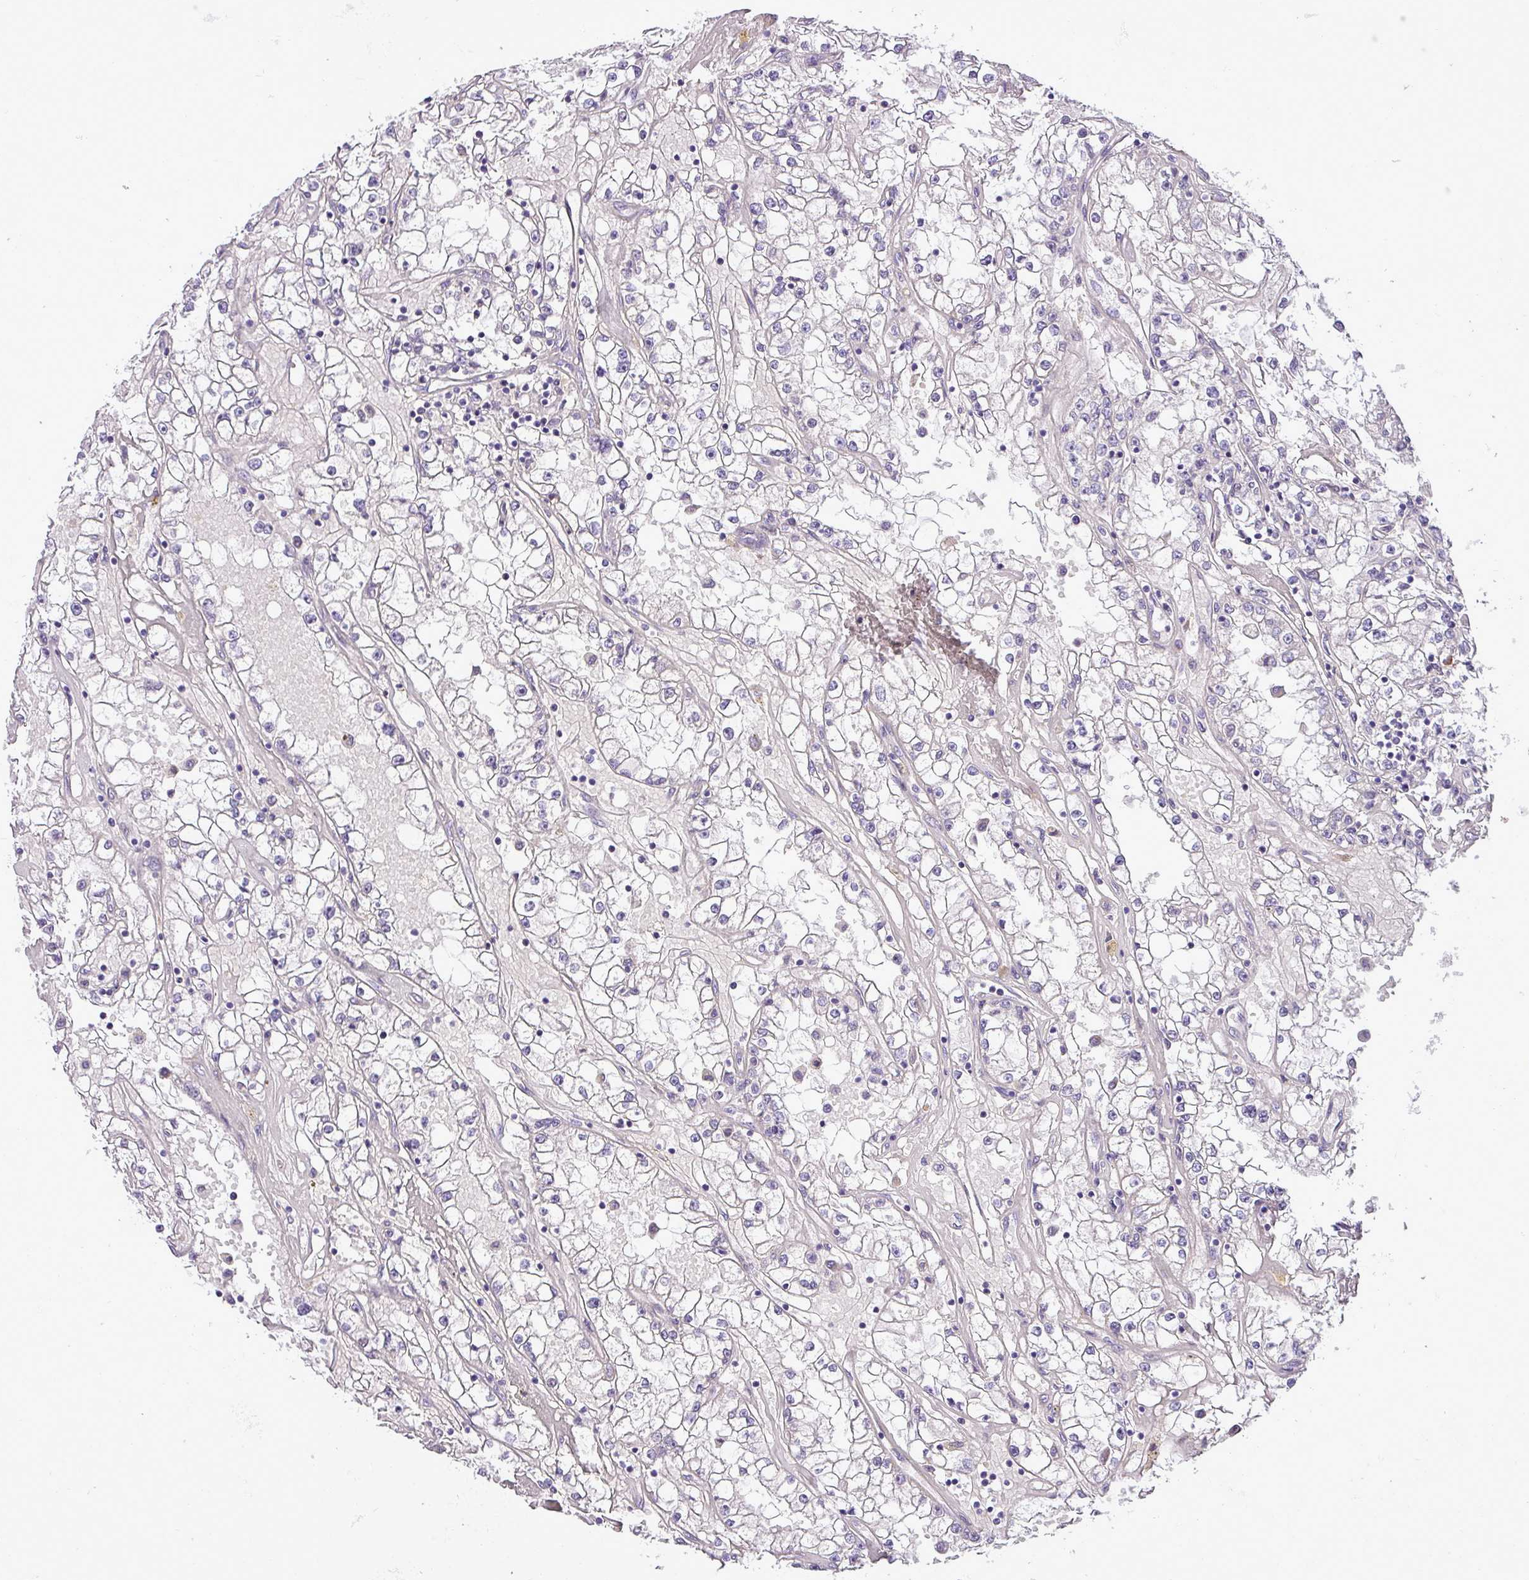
{"staining": {"intensity": "negative", "quantity": "none", "location": "none"}, "tissue": "renal cancer", "cell_type": "Tumor cells", "image_type": "cancer", "snomed": [{"axis": "morphology", "description": "Adenocarcinoma, NOS"}, {"axis": "topography", "description": "Kidney"}], "caption": "The image reveals no significant positivity in tumor cells of renal adenocarcinoma.", "gene": "MOCS3", "patient": {"sex": "male", "age": 56}}